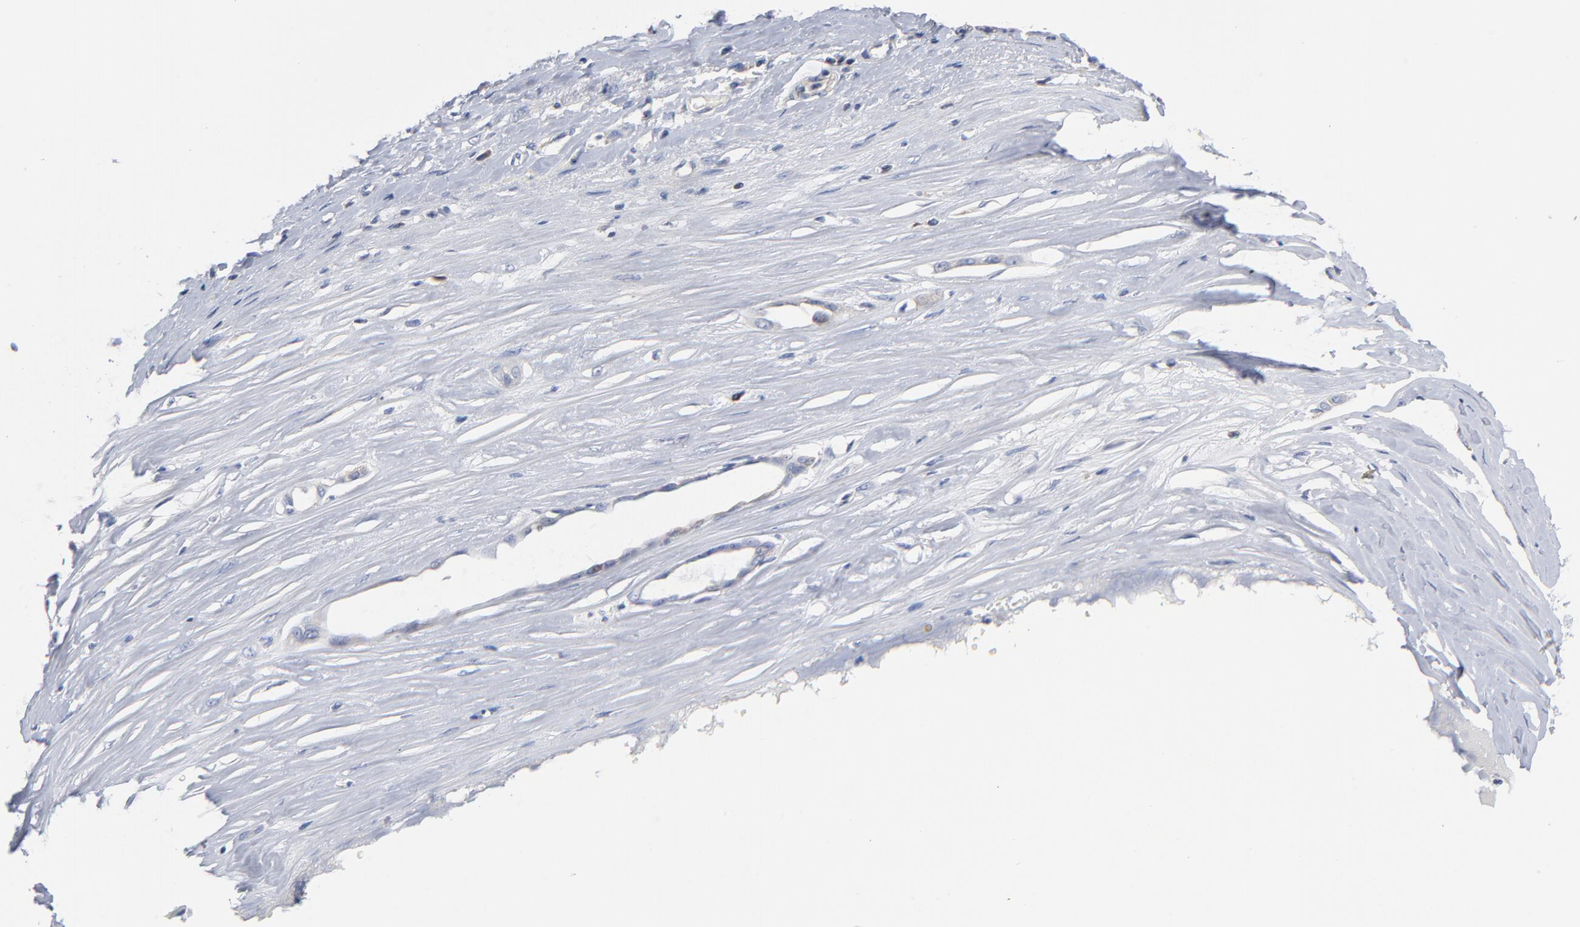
{"staining": {"intensity": "weak", "quantity": "<25%", "location": "cytoplasmic/membranous"}, "tissue": "ovarian cancer", "cell_type": "Tumor cells", "image_type": "cancer", "snomed": [{"axis": "morphology", "description": "Cystadenocarcinoma, serous, NOS"}, {"axis": "topography", "description": "Ovary"}], "caption": "Immunohistochemistry (IHC) micrograph of serous cystadenocarcinoma (ovarian) stained for a protein (brown), which displays no expression in tumor cells. Nuclei are stained in blue.", "gene": "PDLIM2", "patient": {"sex": "female", "age": 54}}